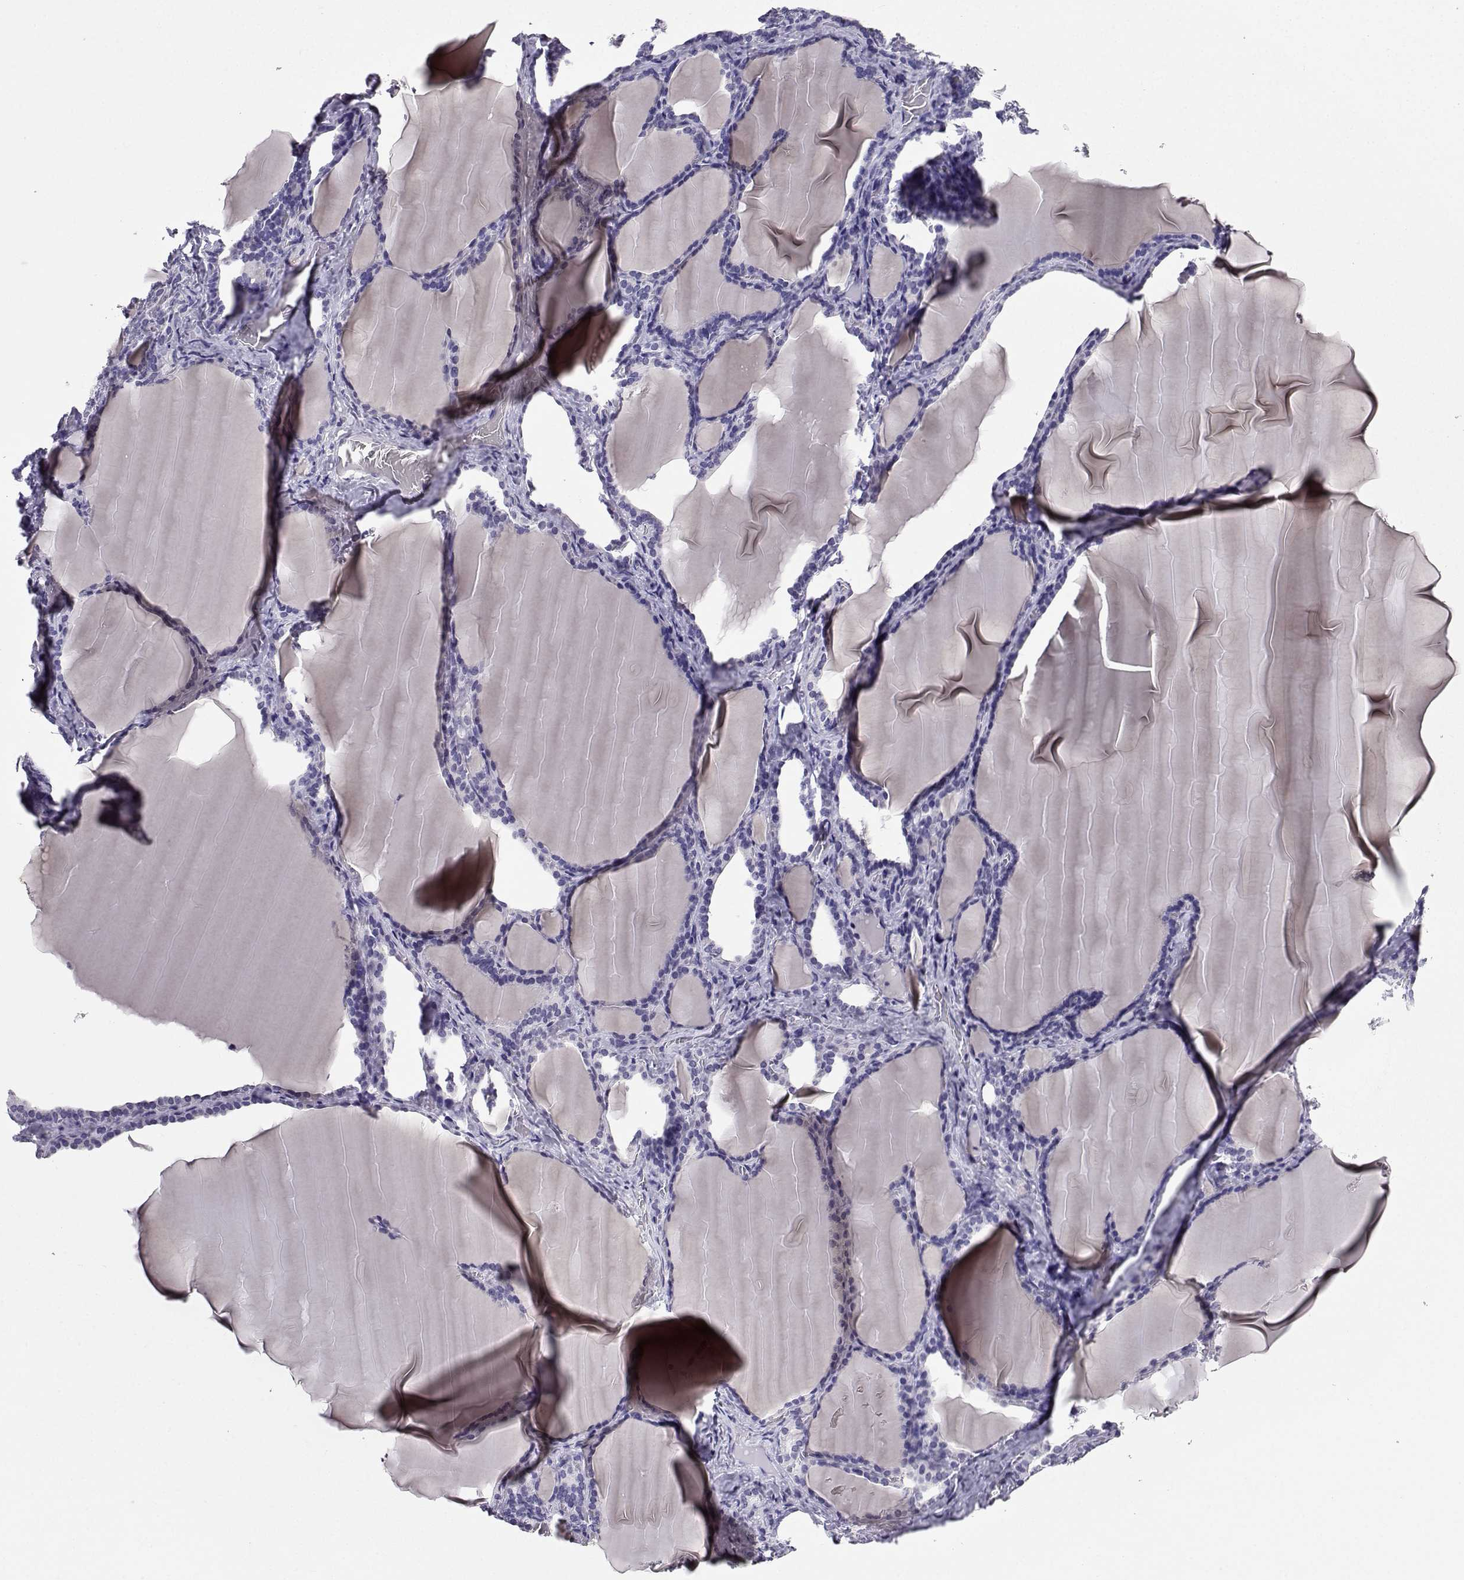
{"staining": {"intensity": "negative", "quantity": "none", "location": "none"}, "tissue": "thyroid gland", "cell_type": "Glandular cells", "image_type": "normal", "snomed": [{"axis": "morphology", "description": "Normal tissue, NOS"}, {"axis": "morphology", "description": "Hyperplasia, NOS"}, {"axis": "topography", "description": "Thyroid gland"}], "caption": "High magnification brightfield microscopy of unremarkable thyroid gland stained with DAB (3,3'-diaminobenzidine) (brown) and counterstained with hematoxylin (blue): glandular cells show no significant staining.", "gene": "SPAG11A", "patient": {"sex": "female", "age": 27}}